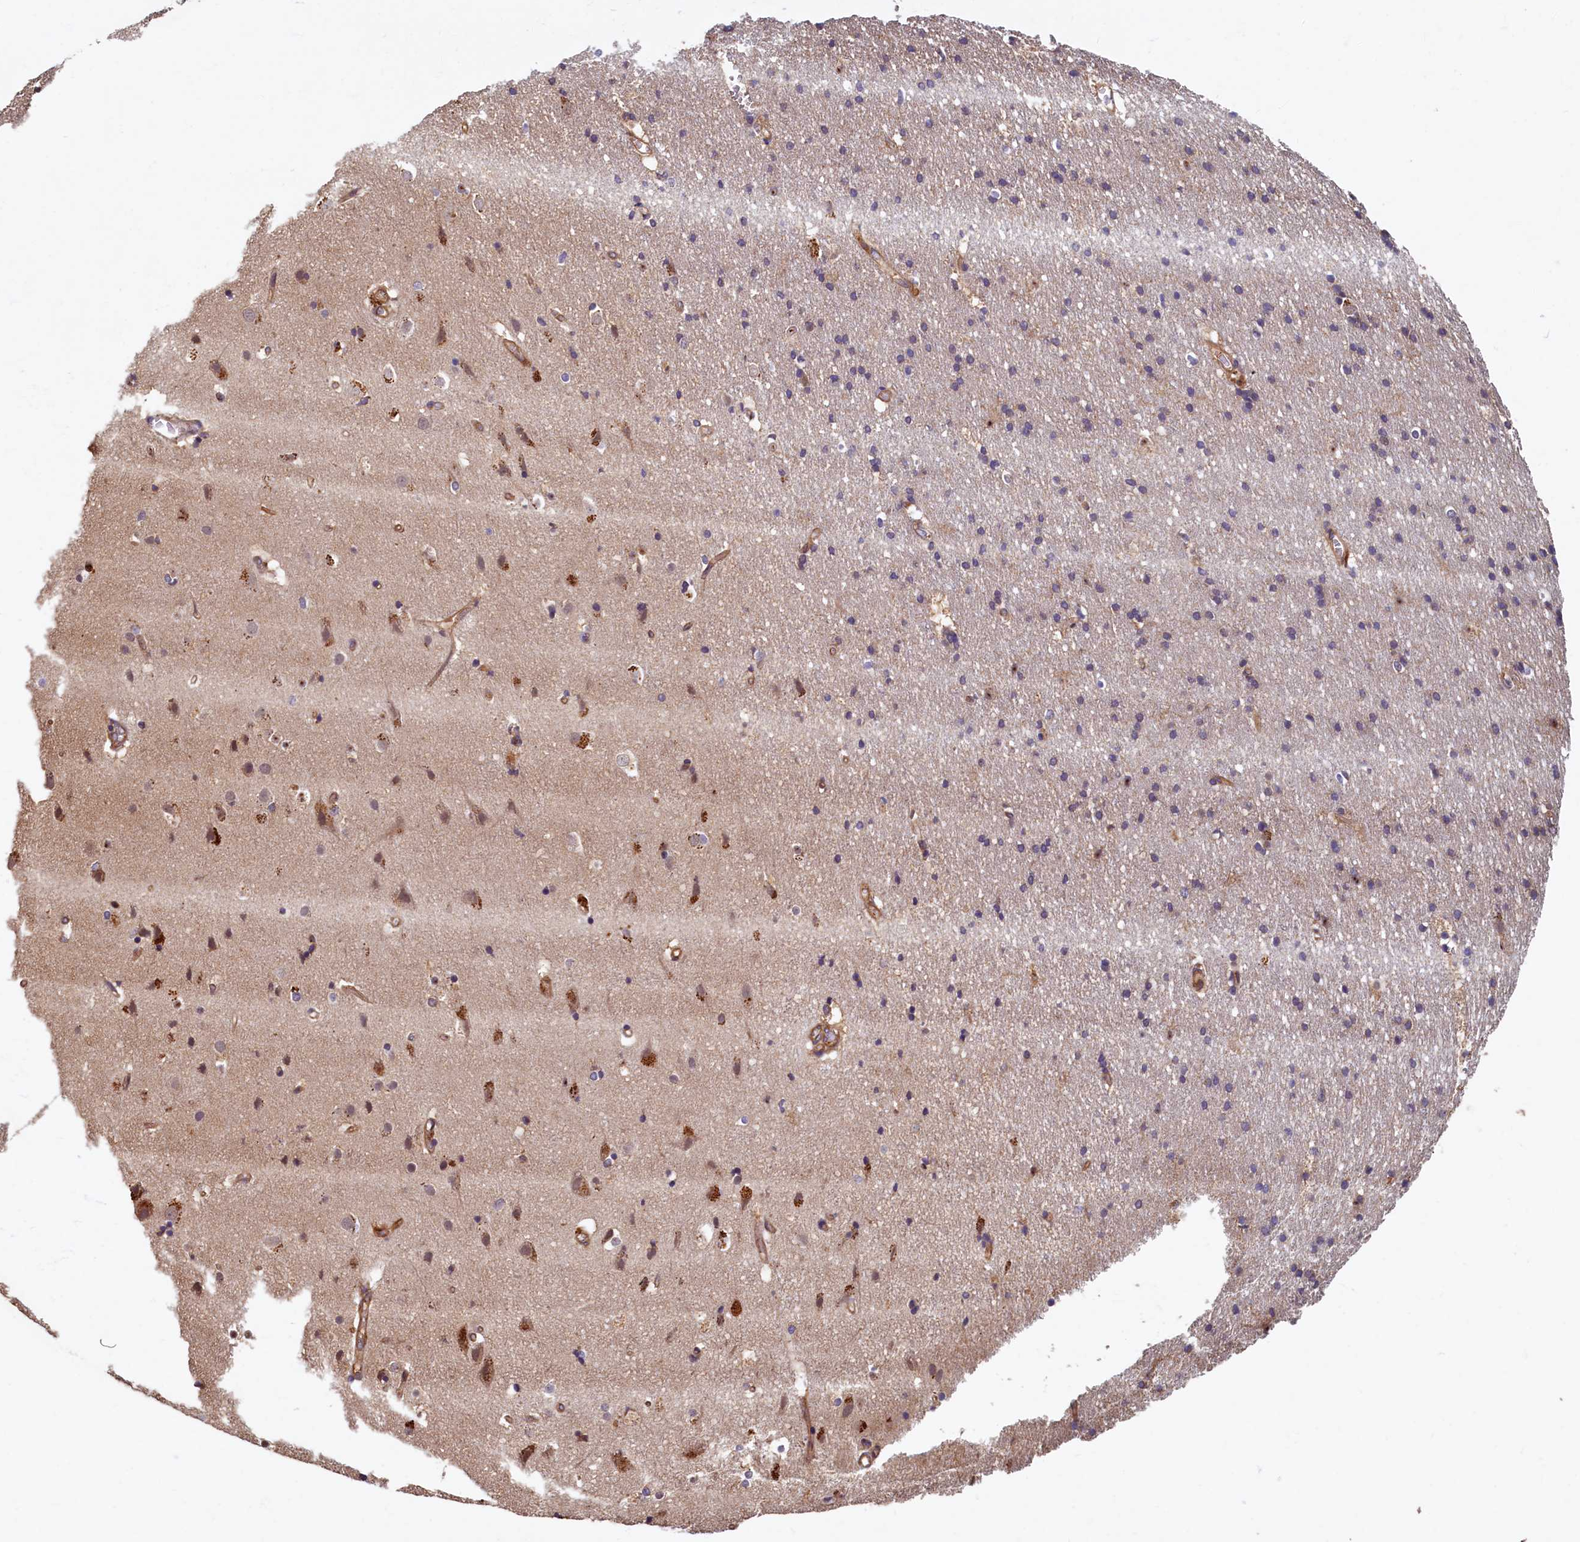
{"staining": {"intensity": "moderate", "quantity": ">75%", "location": "cytoplasmic/membranous"}, "tissue": "cerebral cortex", "cell_type": "Endothelial cells", "image_type": "normal", "snomed": [{"axis": "morphology", "description": "Normal tissue, NOS"}, {"axis": "topography", "description": "Cerebral cortex"}], "caption": "A medium amount of moderate cytoplasmic/membranous expression is identified in approximately >75% of endothelial cells in benign cerebral cortex. (Stains: DAB (3,3'-diaminobenzidine) in brown, nuclei in blue, Microscopy: brightfield microscopy at high magnification).", "gene": "CCDC102B", "patient": {"sex": "male", "age": 54}}